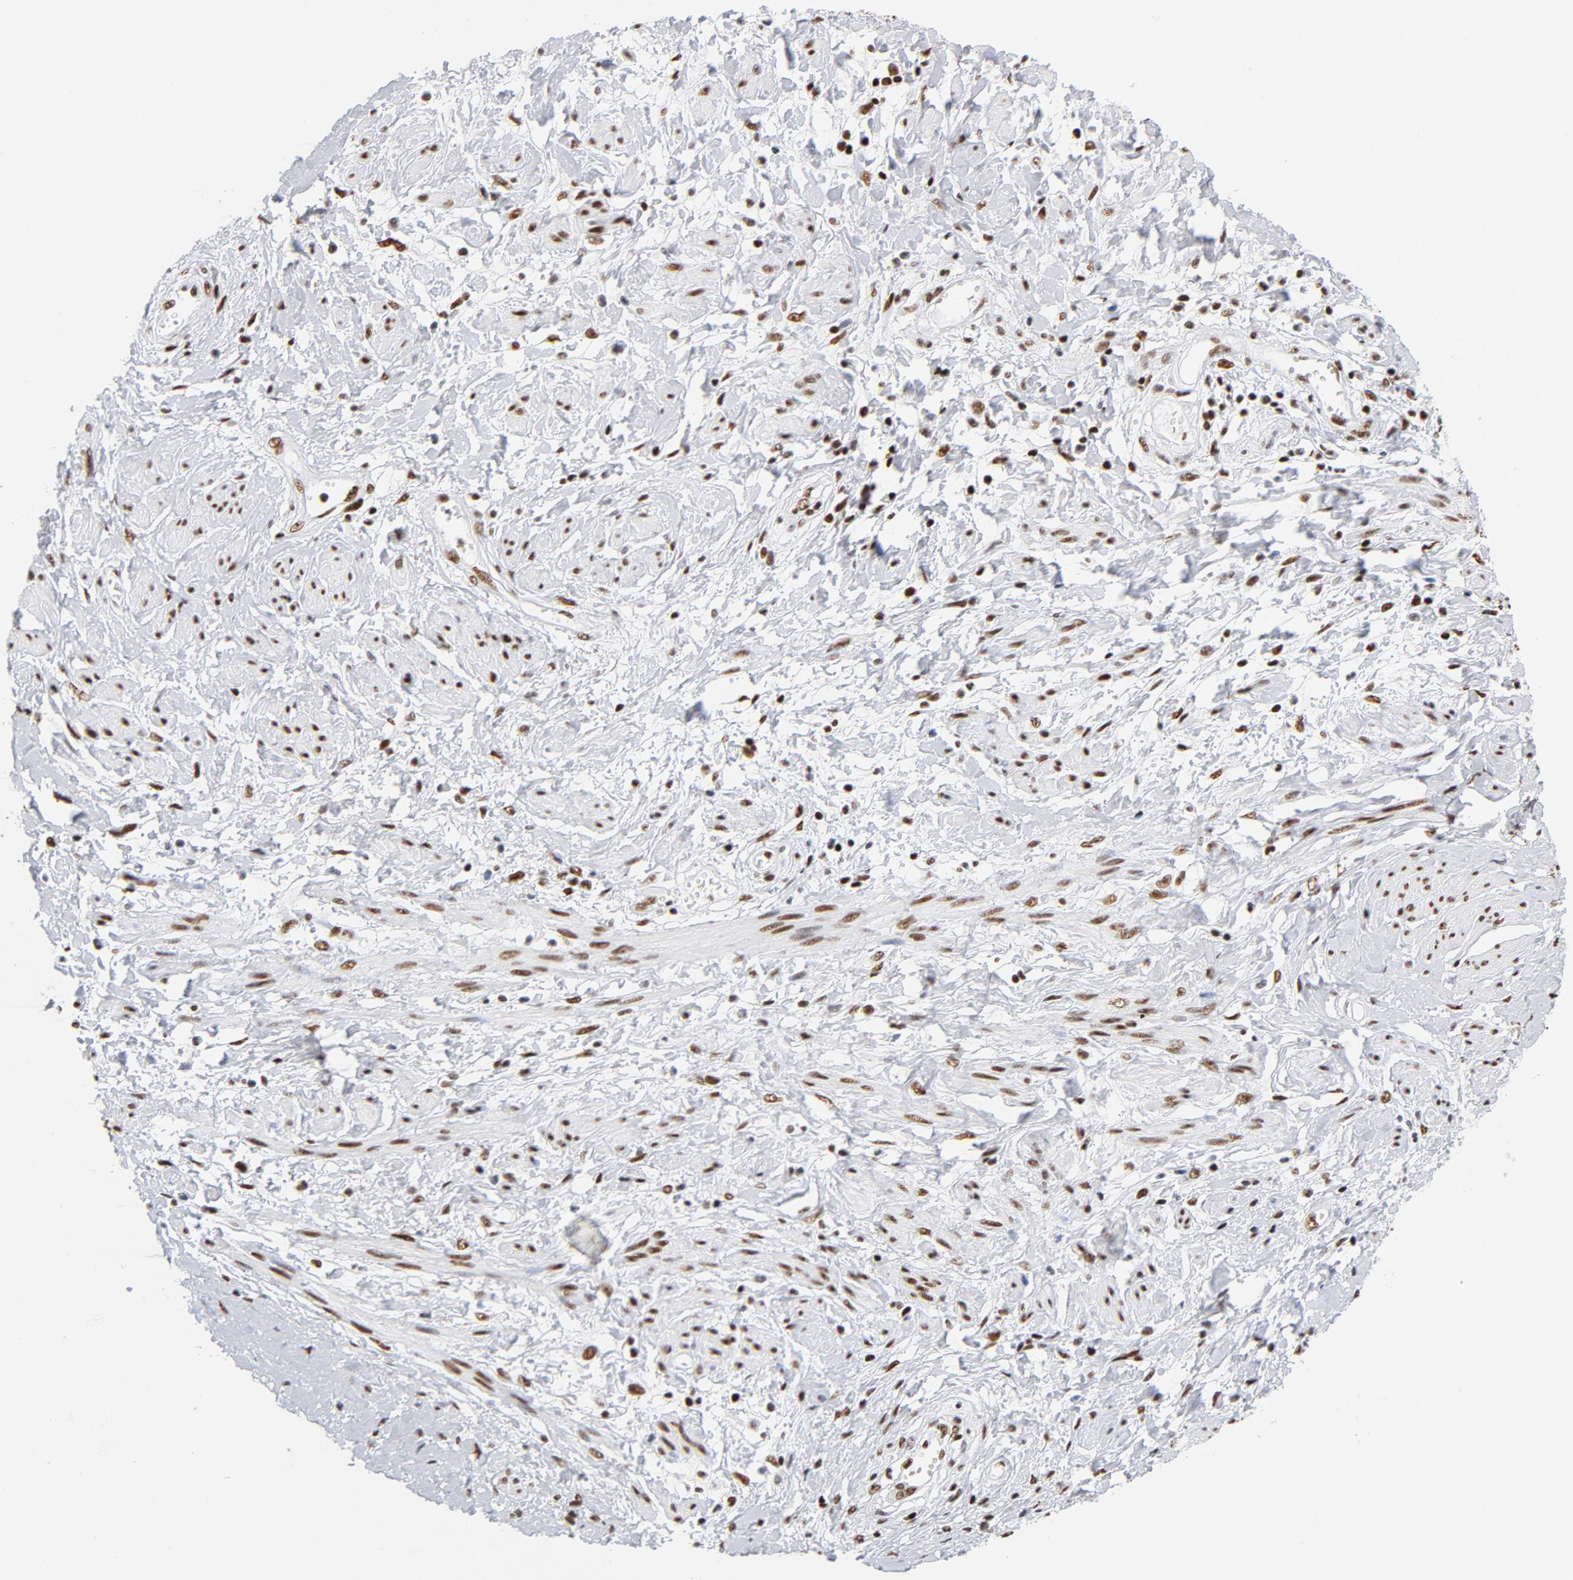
{"staining": {"intensity": "strong", "quantity": ">75%", "location": "nuclear"}, "tissue": "cervical cancer", "cell_type": "Tumor cells", "image_type": "cancer", "snomed": [{"axis": "morphology", "description": "Squamous cell carcinoma, NOS"}, {"axis": "topography", "description": "Cervix"}], "caption": "Protein analysis of cervical squamous cell carcinoma tissue reveals strong nuclear expression in about >75% of tumor cells.", "gene": "XRCC5", "patient": {"sex": "female", "age": 57}}